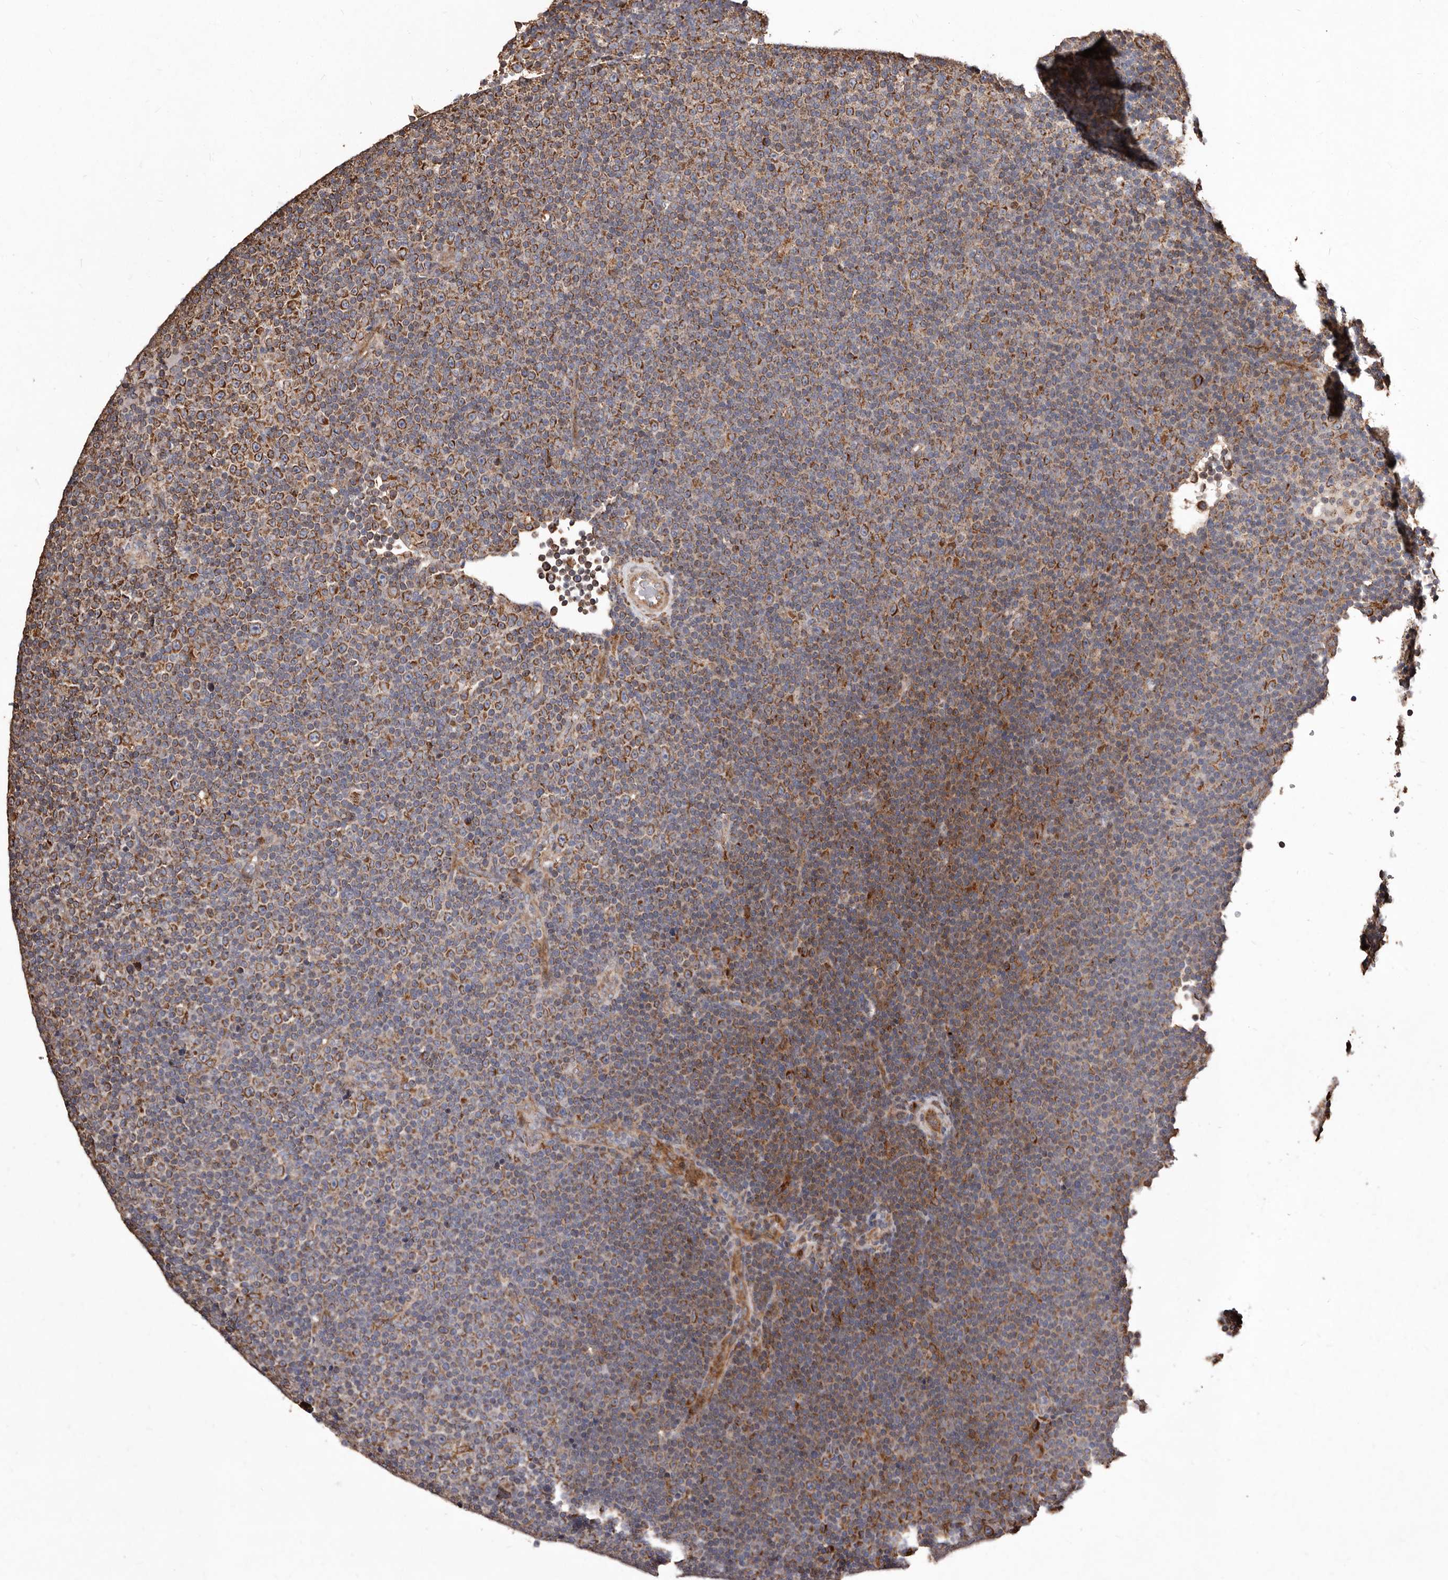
{"staining": {"intensity": "moderate", "quantity": "25%-75%", "location": "cytoplasmic/membranous"}, "tissue": "lymphoma", "cell_type": "Tumor cells", "image_type": "cancer", "snomed": [{"axis": "morphology", "description": "Malignant lymphoma, non-Hodgkin's type, Low grade"}, {"axis": "topography", "description": "Lymph node"}], "caption": "A micrograph of low-grade malignant lymphoma, non-Hodgkin's type stained for a protein demonstrates moderate cytoplasmic/membranous brown staining in tumor cells. The protein is stained brown, and the nuclei are stained in blue (DAB (3,3'-diaminobenzidine) IHC with brightfield microscopy, high magnification).", "gene": "STEAP2", "patient": {"sex": "female", "age": 67}}